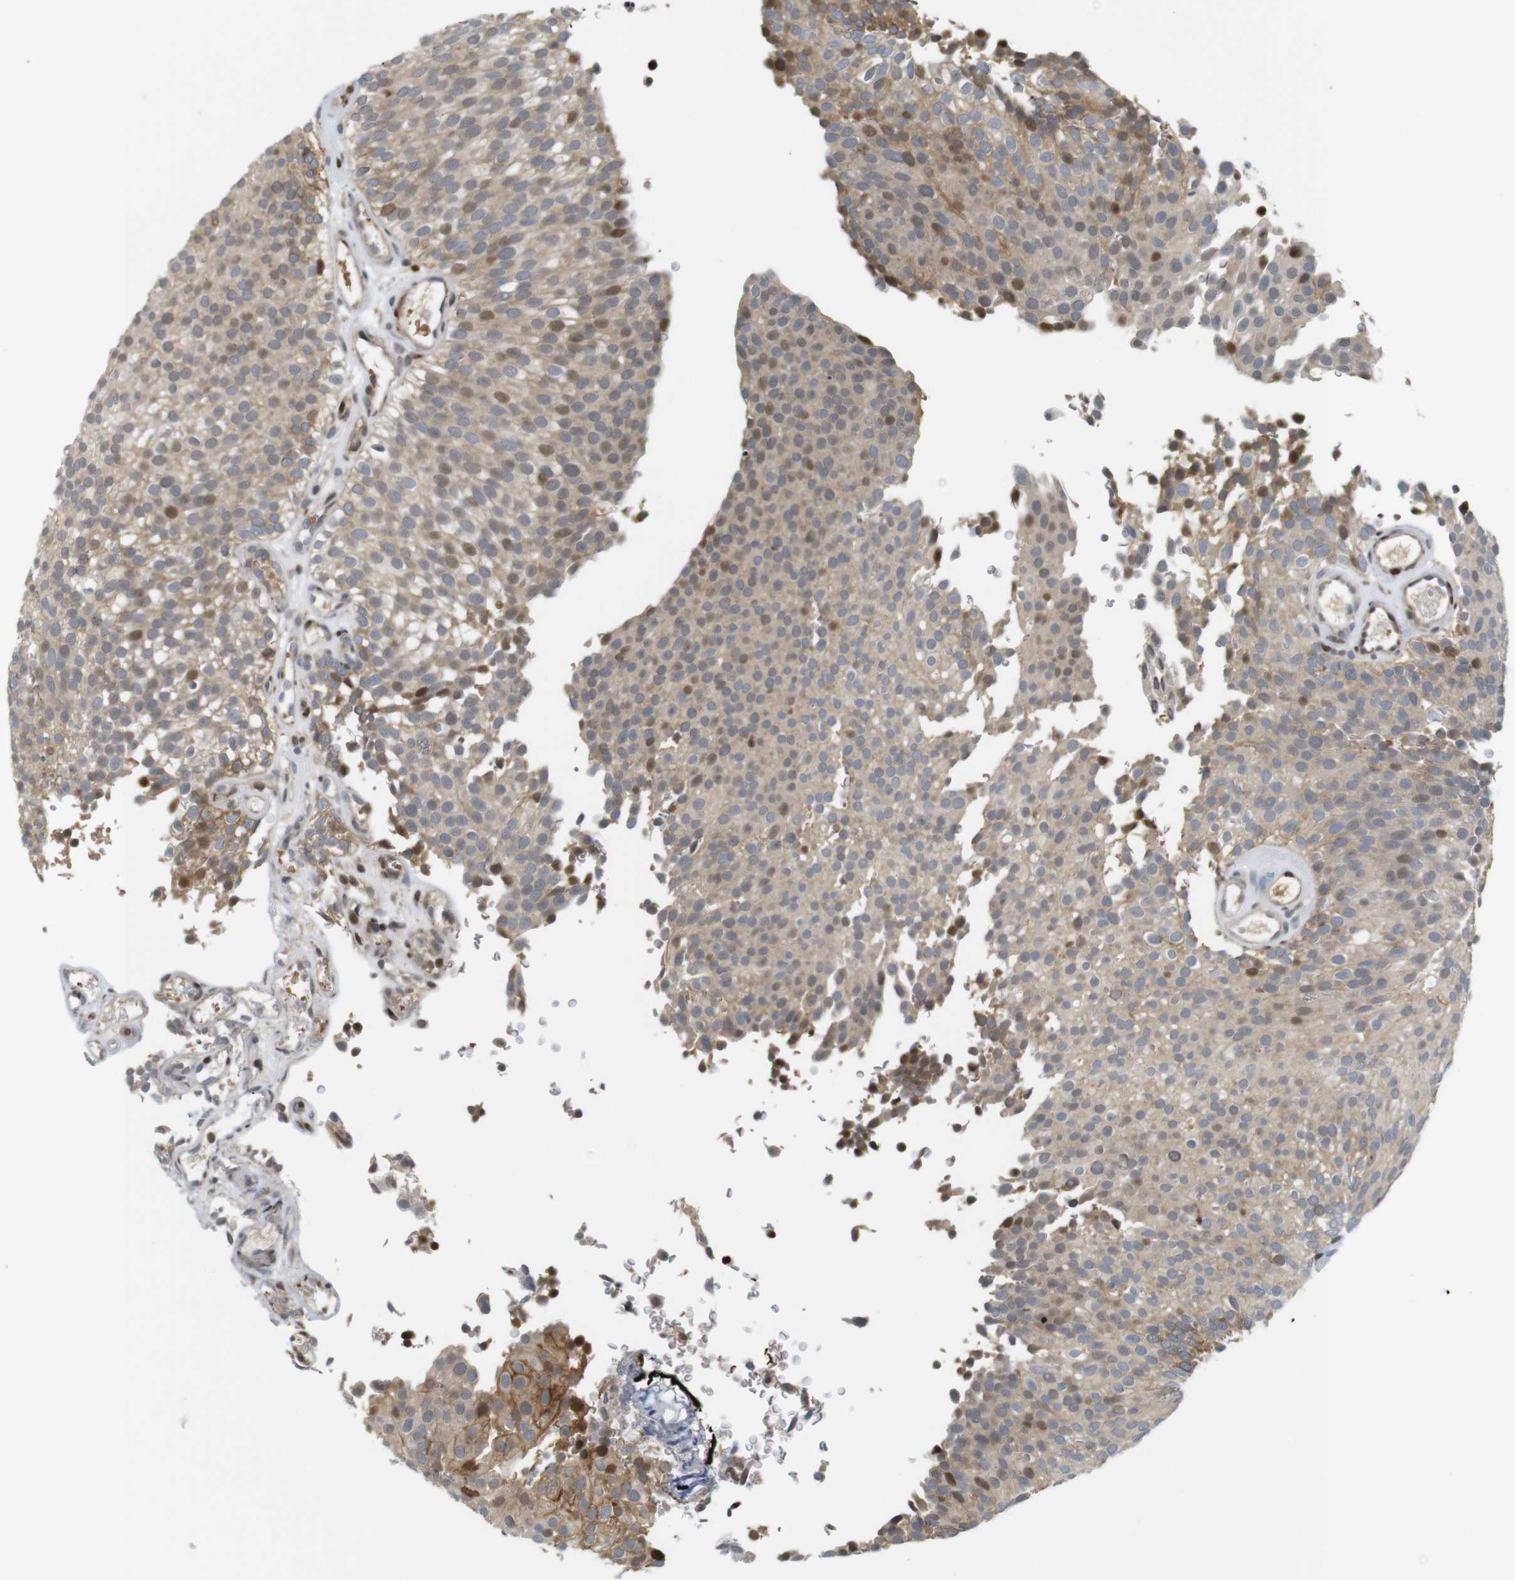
{"staining": {"intensity": "moderate", "quantity": "25%-75%", "location": "cytoplasmic/membranous,nuclear"}, "tissue": "urothelial cancer", "cell_type": "Tumor cells", "image_type": "cancer", "snomed": [{"axis": "morphology", "description": "Urothelial carcinoma, Low grade"}, {"axis": "topography", "description": "Urinary bladder"}], "caption": "Moderate cytoplasmic/membranous and nuclear protein positivity is seen in about 25%-75% of tumor cells in urothelial carcinoma (low-grade). The protein is stained brown, and the nuclei are stained in blue (DAB IHC with brightfield microscopy, high magnification).", "gene": "MBD1", "patient": {"sex": "male", "age": 78}}